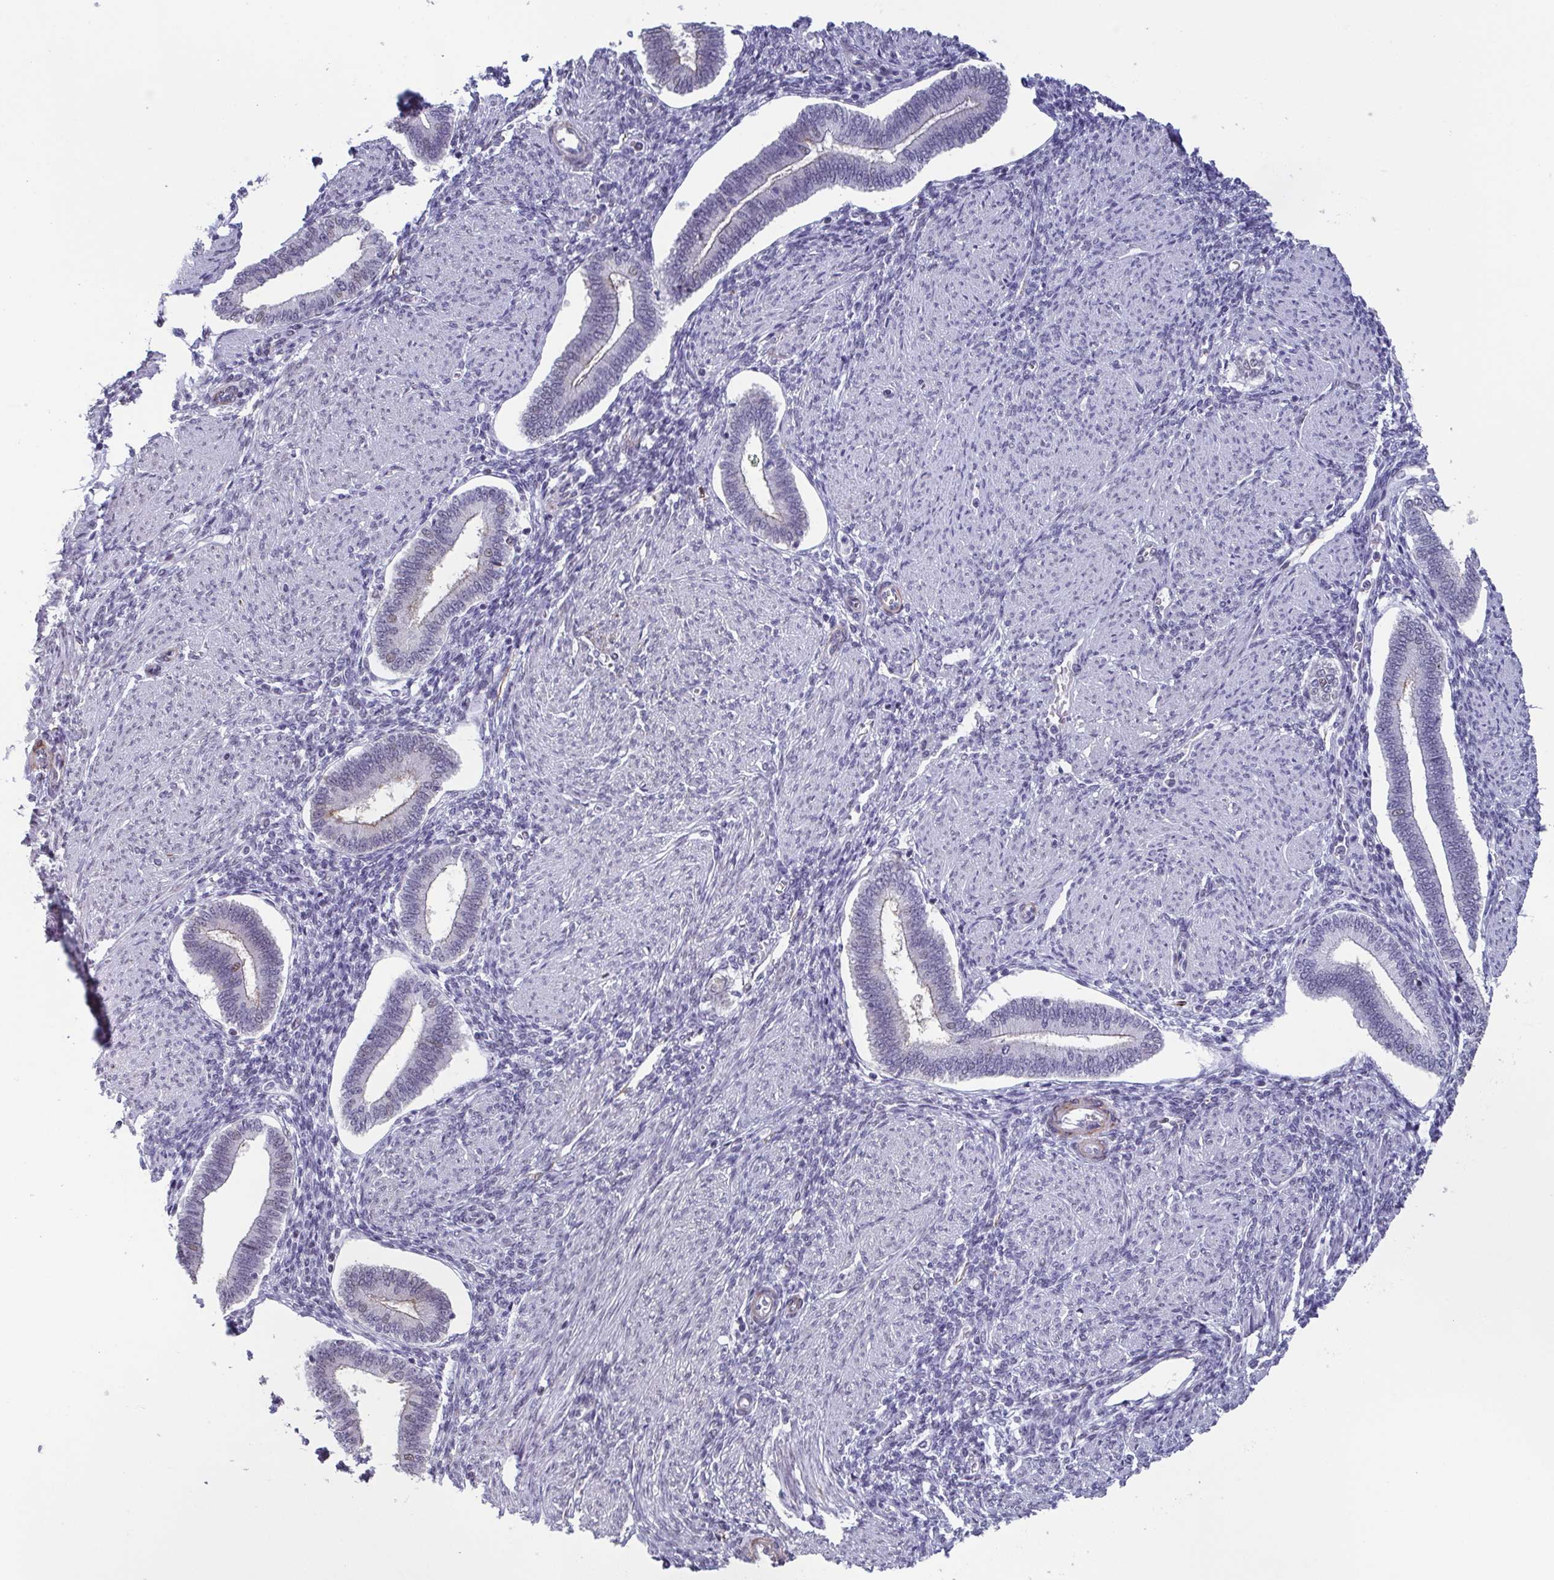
{"staining": {"intensity": "negative", "quantity": "none", "location": "none"}, "tissue": "endometrium", "cell_type": "Cells in endometrial stroma", "image_type": "normal", "snomed": [{"axis": "morphology", "description": "Normal tissue, NOS"}, {"axis": "topography", "description": "Endometrium"}], "caption": "Cells in endometrial stroma show no significant protein positivity in unremarkable endometrium. Brightfield microscopy of immunohistochemistry stained with DAB (brown) and hematoxylin (blue), captured at high magnification.", "gene": "TMEM92", "patient": {"sex": "female", "age": 42}}